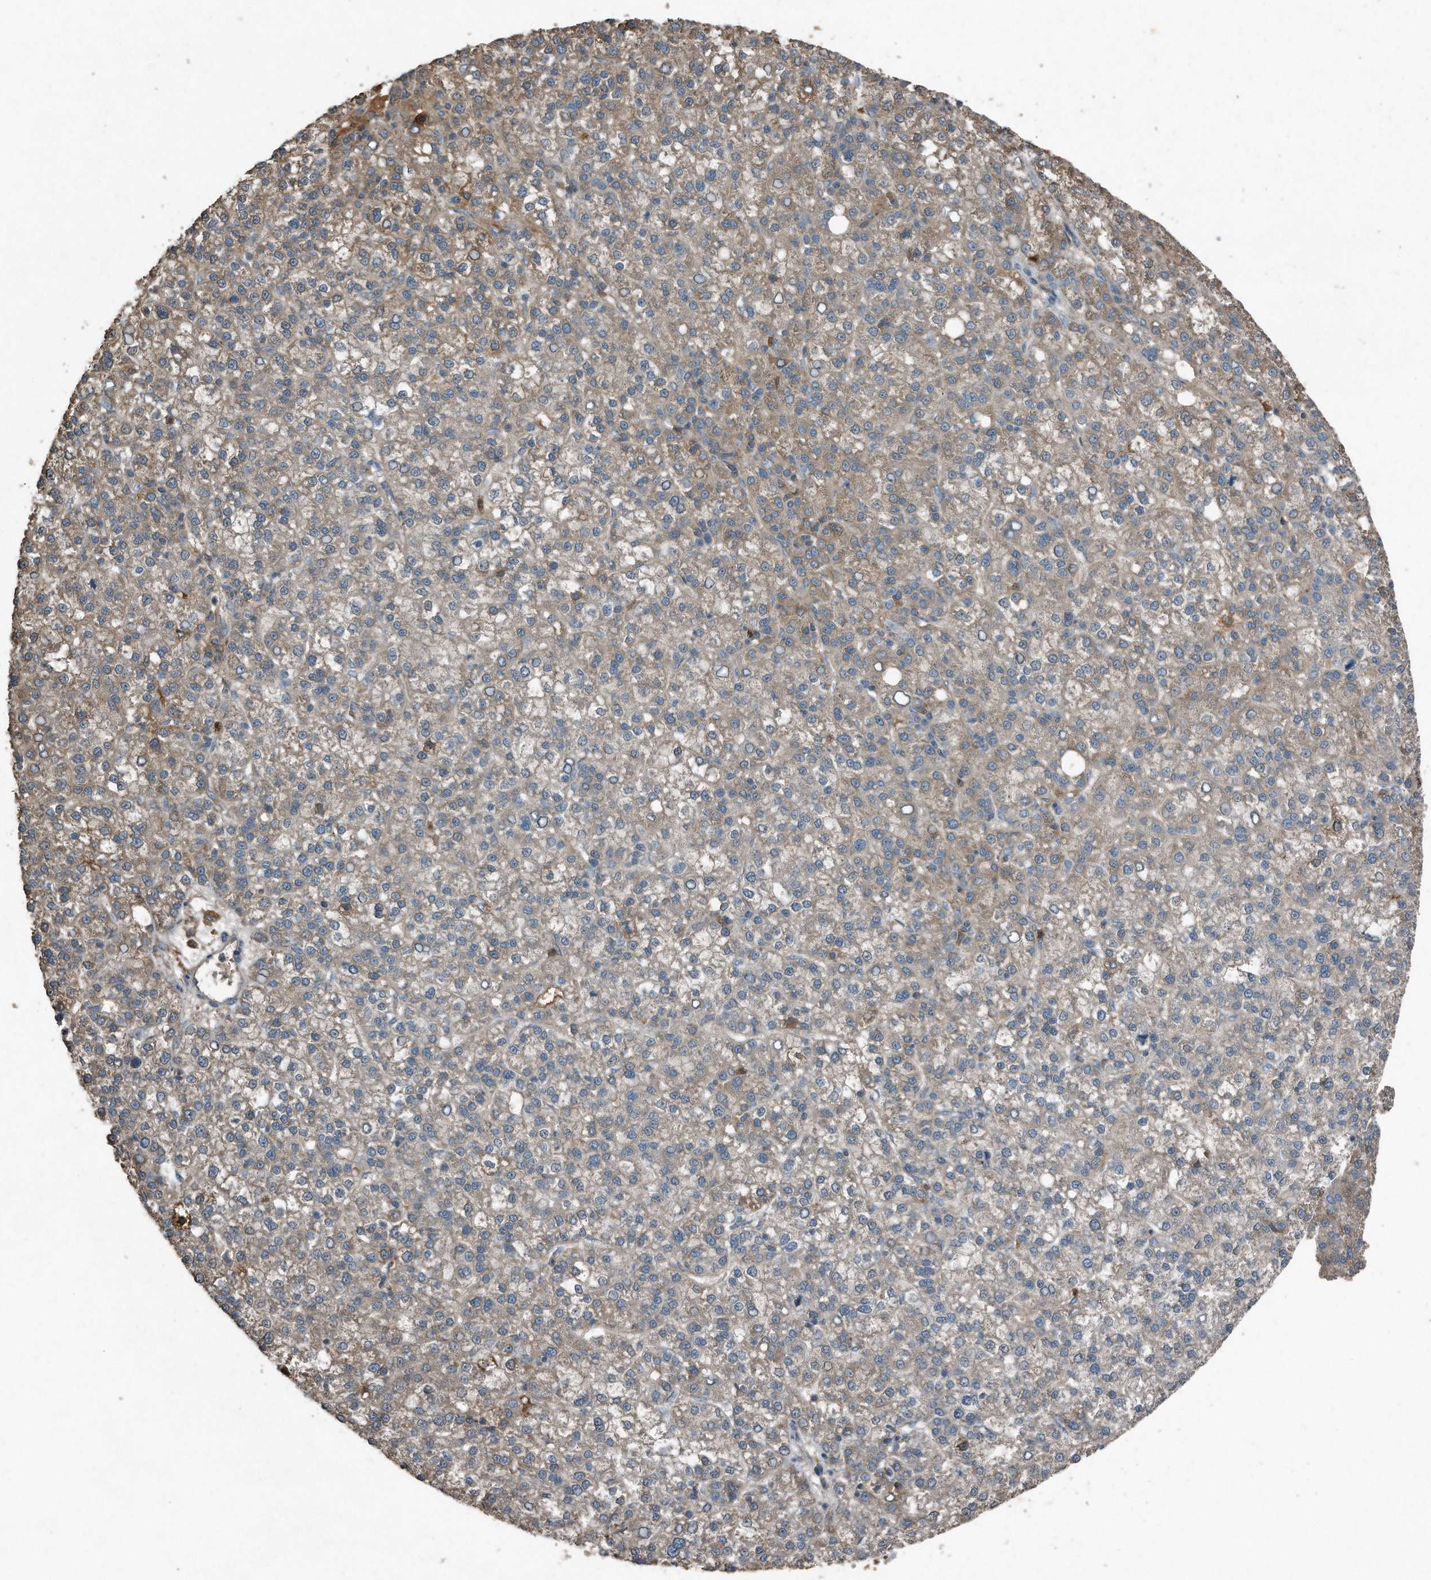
{"staining": {"intensity": "weak", "quantity": "25%-75%", "location": "cytoplasmic/membranous"}, "tissue": "liver cancer", "cell_type": "Tumor cells", "image_type": "cancer", "snomed": [{"axis": "morphology", "description": "Carcinoma, Hepatocellular, NOS"}, {"axis": "topography", "description": "Liver"}], "caption": "Tumor cells demonstrate low levels of weak cytoplasmic/membranous staining in approximately 25%-75% of cells in human liver hepatocellular carcinoma. (IHC, brightfield microscopy, high magnification).", "gene": "C9", "patient": {"sex": "female", "age": 58}}